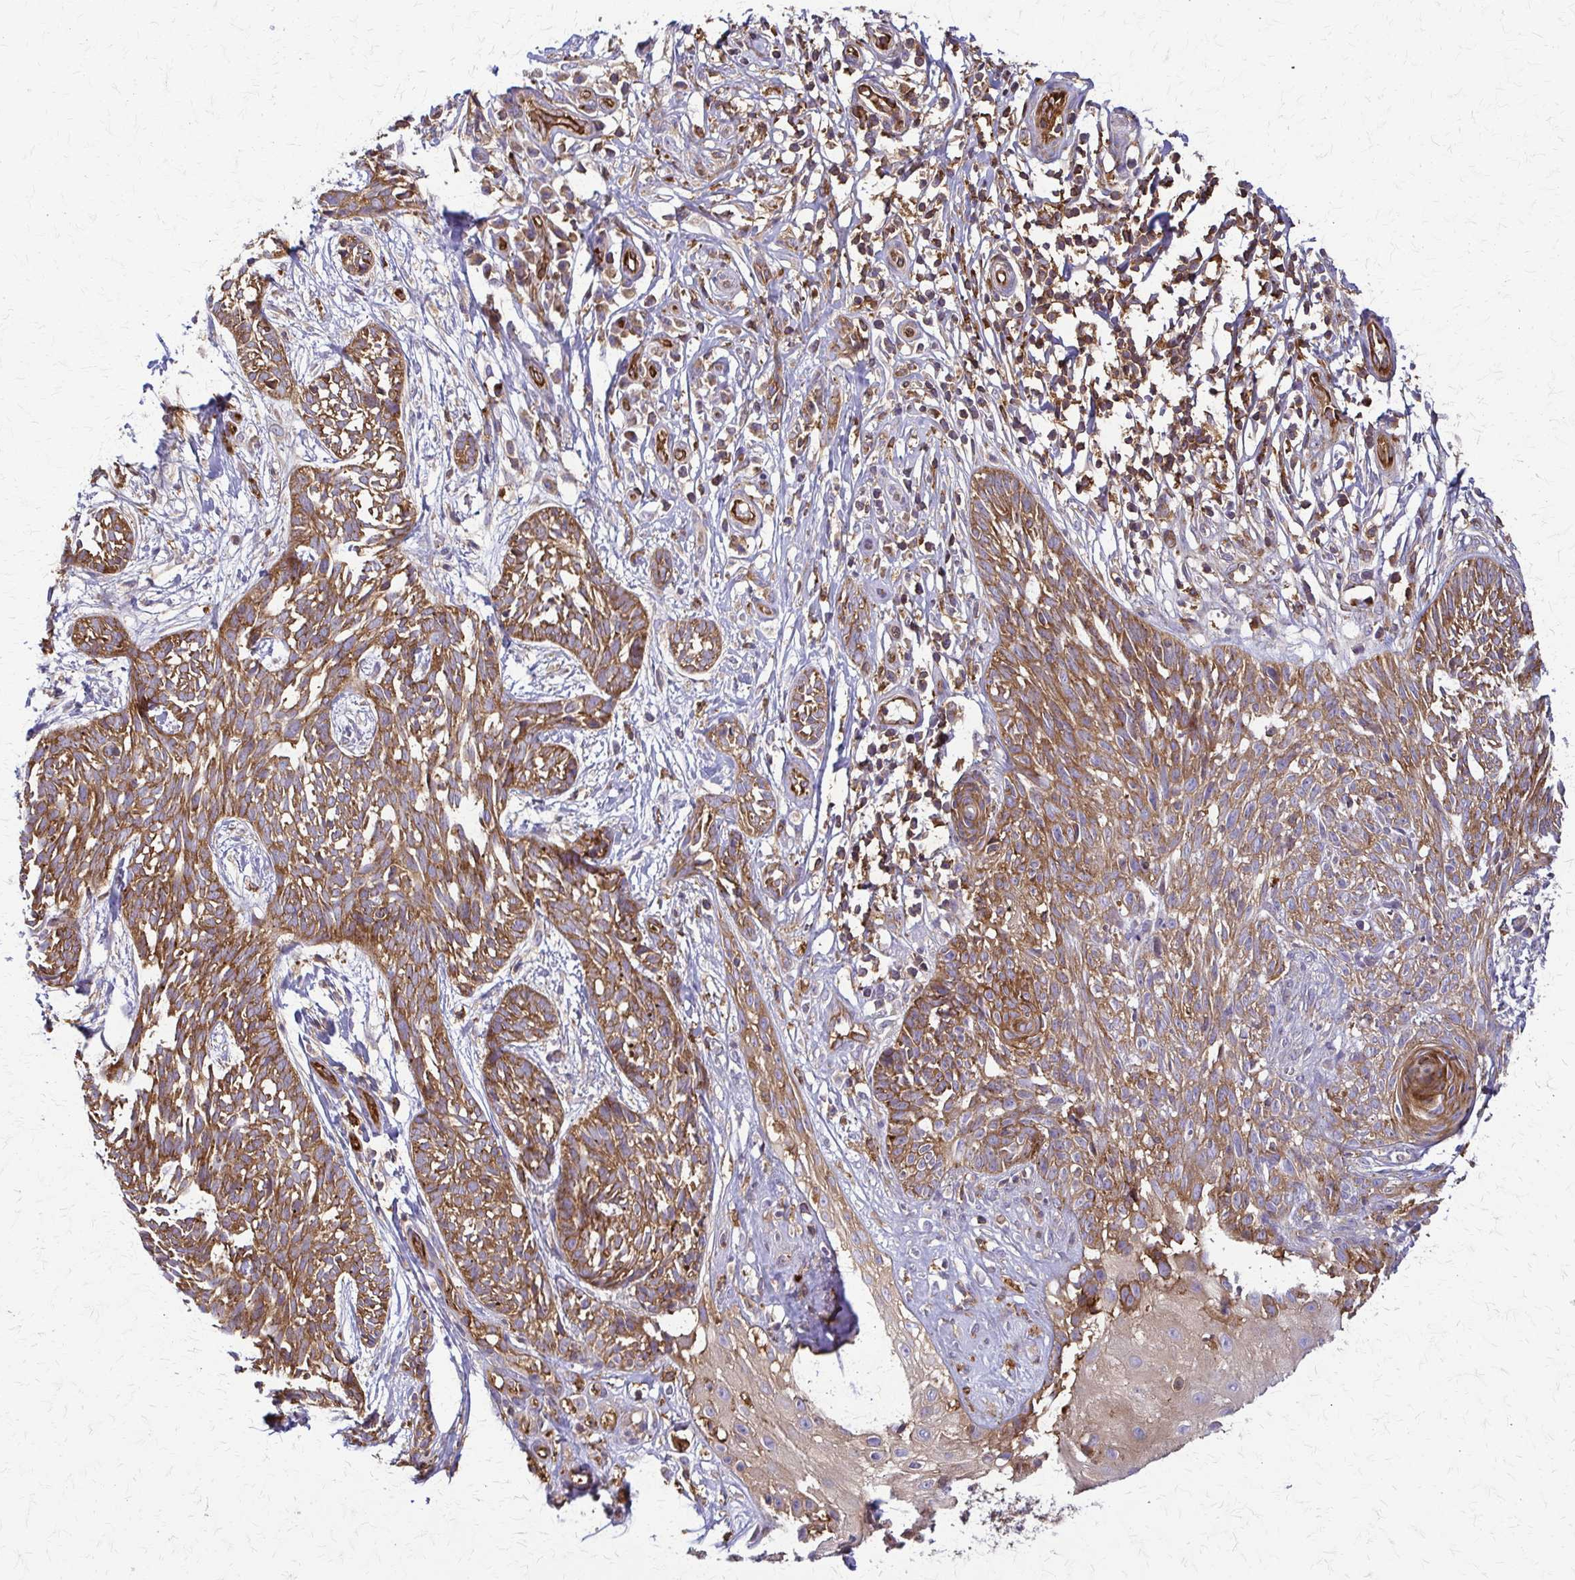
{"staining": {"intensity": "moderate", "quantity": ">75%", "location": "cytoplasmic/membranous"}, "tissue": "skin cancer", "cell_type": "Tumor cells", "image_type": "cancer", "snomed": [{"axis": "morphology", "description": "Basal cell carcinoma"}, {"axis": "topography", "description": "Skin"}, {"axis": "topography", "description": "Skin, foot"}], "caption": "Protein analysis of skin cancer (basal cell carcinoma) tissue demonstrates moderate cytoplasmic/membranous expression in approximately >75% of tumor cells.", "gene": "WASF2", "patient": {"sex": "female", "age": 86}}